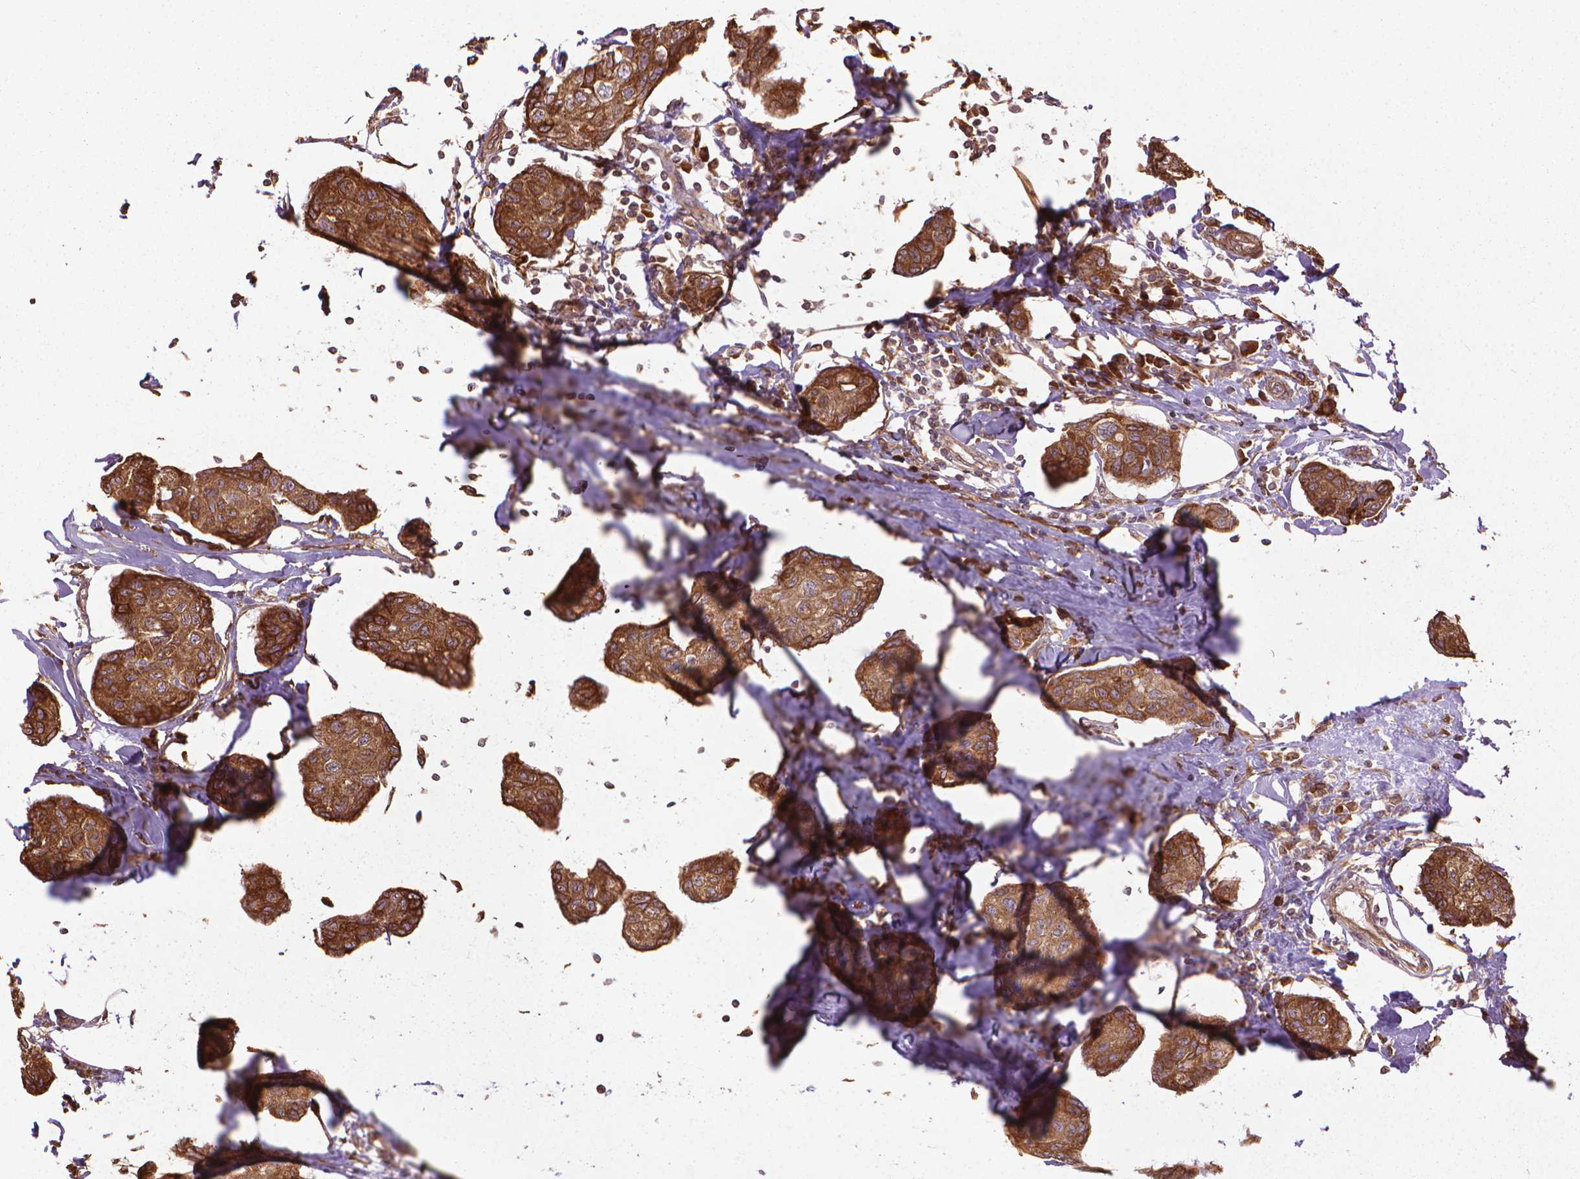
{"staining": {"intensity": "strong", "quantity": ">75%", "location": "cytoplasmic/membranous"}, "tissue": "breast cancer", "cell_type": "Tumor cells", "image_type": "cancer", "snomed": [{"axis": "morphology", "description": "Duct carcinoma"}, {"axis": "topography", "description": "Breast"}], "caption": "Human breast cancer (intraductal carcinoma) stained with a protein marker reveals strong staining in tumor cells.", "gene": "GAS1", "patient": {"sex": "female", "age": 80}}